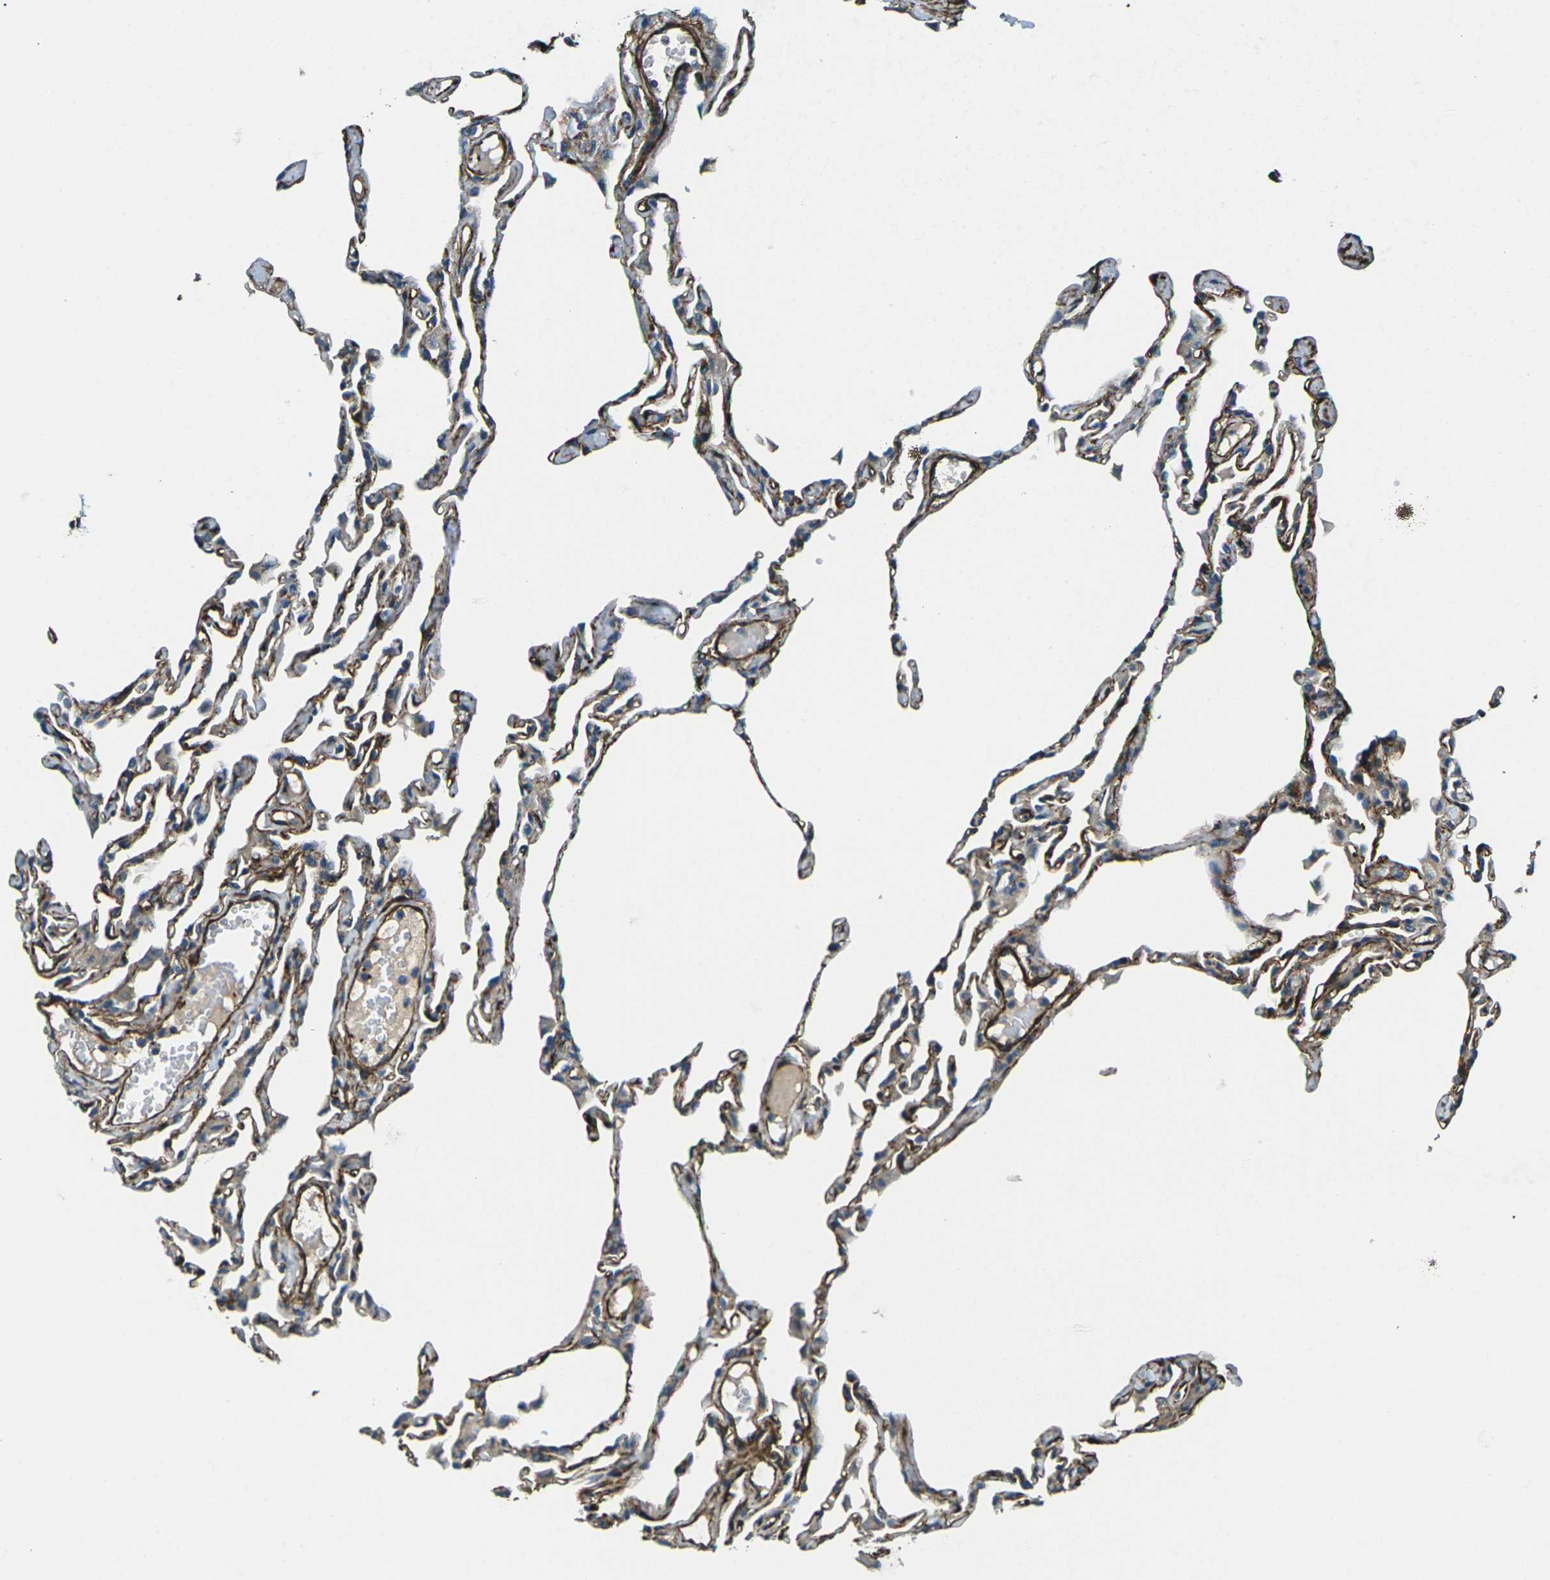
{"staining": {"intensity": "moderate", "quantity": "25%-75%", "location": "cytoplasmic/membranous"}, "tissue": "lung", "cell_type": "Alveolar cells", "image_type": "normal", "snomed": [{"axis": "morphology", "description": "Normal tissue, NOS"}, {"axis": "topography", "description": "Lung"}], "caption": "DAB immunohistochemical staining of unremarkable lung displays moderate cytoplasmic/membranous protein expression in approximately 25%-75% of alveolar cells.", "gene": "GRAMD1C", "patient": {"sex": "female", "age": 49}}